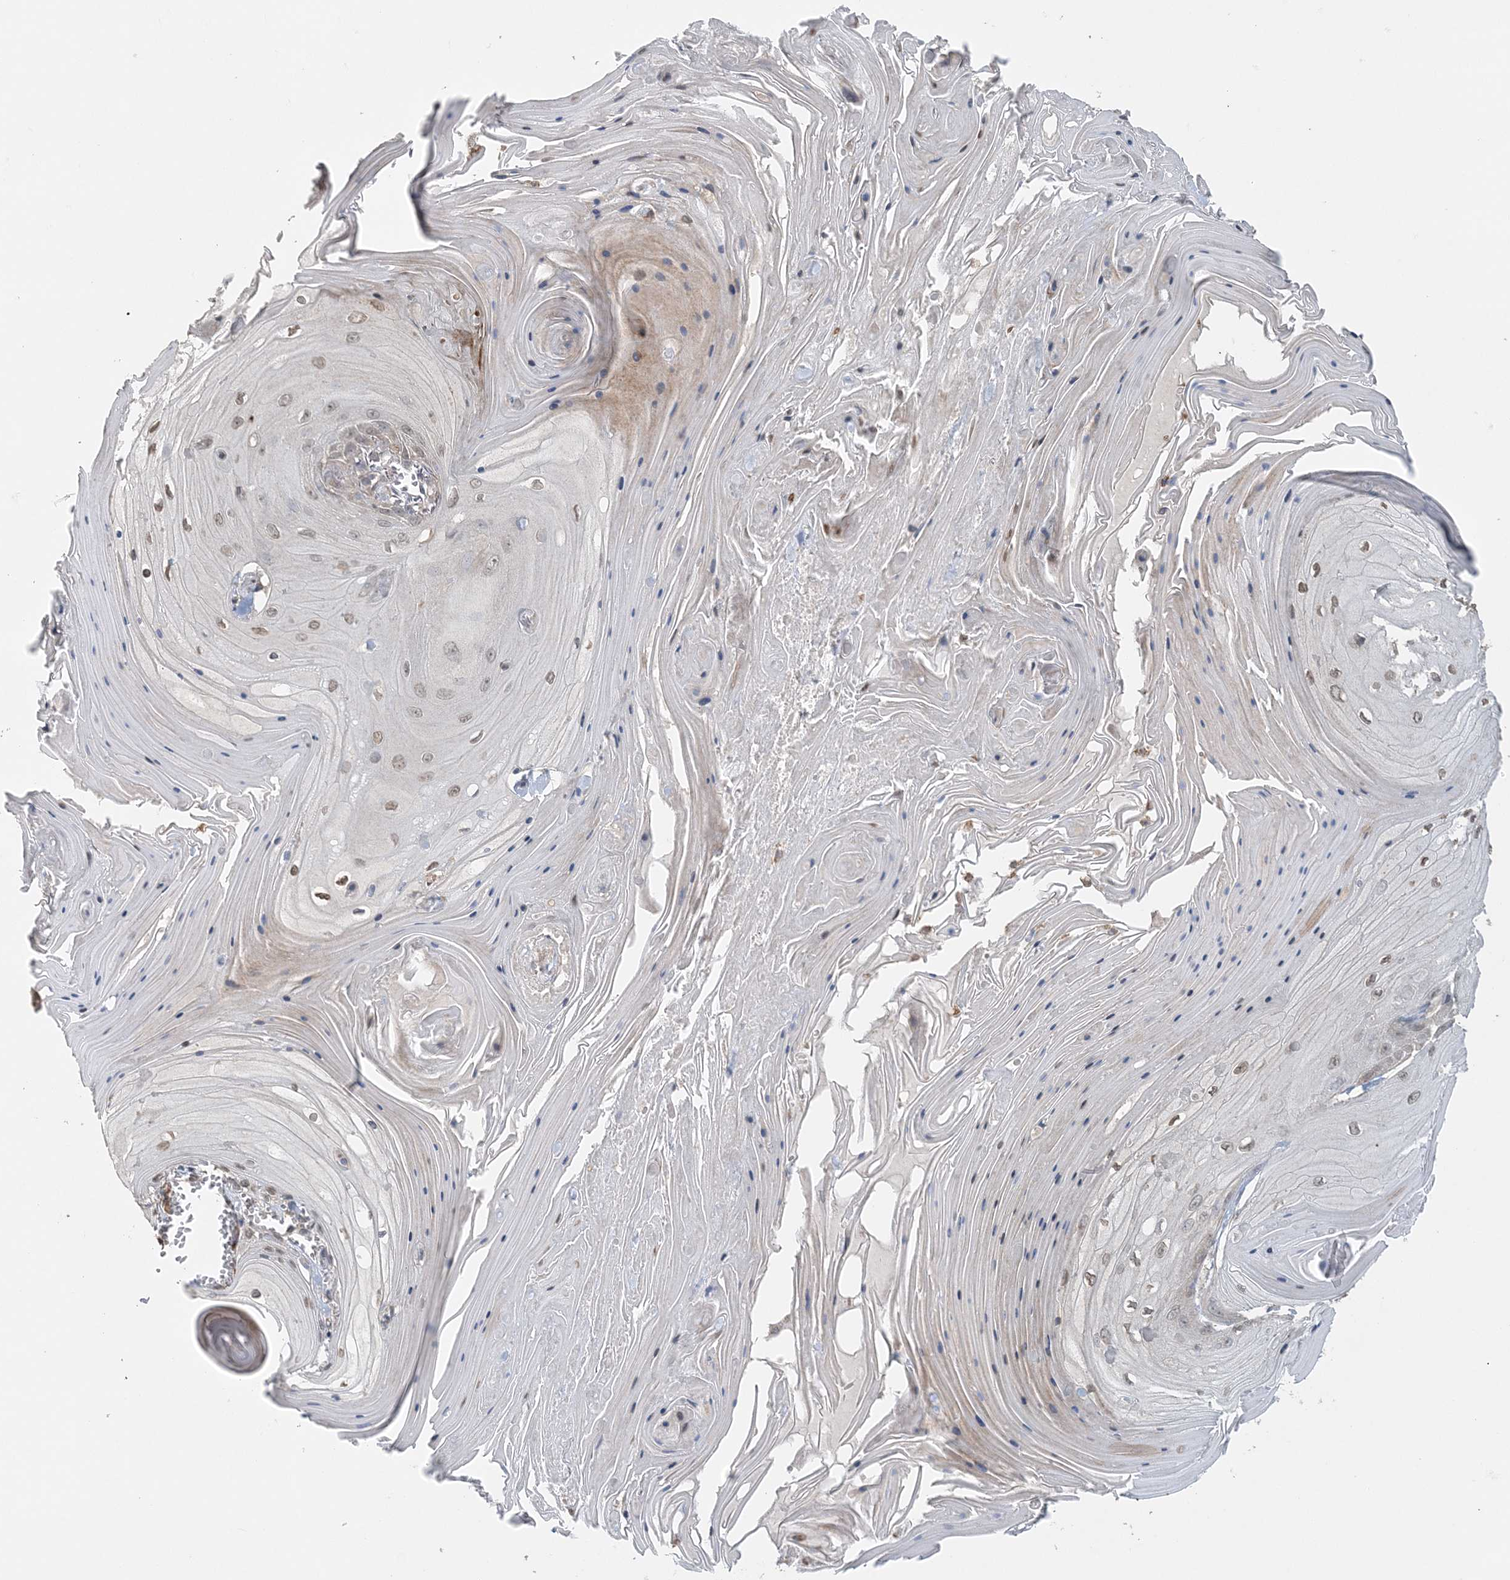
{"staining": {"intensity": "weak", "quantity": "<25%", "location": "nuclear"}, "tissue": "skin cancer", "cell_type": "Tumor cells", "image_type": "cancer", "snomed": [{"axis": "morphology", "description": "Squamous cell carcinoma, NOS"}, {"axis": "topography", "description": "Skin"}], "caption": "Immunohistochemistry micrograph of human skin cancer (squamous cell carcinoma) stained for a protein (brown), which exhibits no expression in tumor cells. Nuclei are stained in blue.", "gene": "FAM110A", "patient": {"sex": "male", "age": 74}}